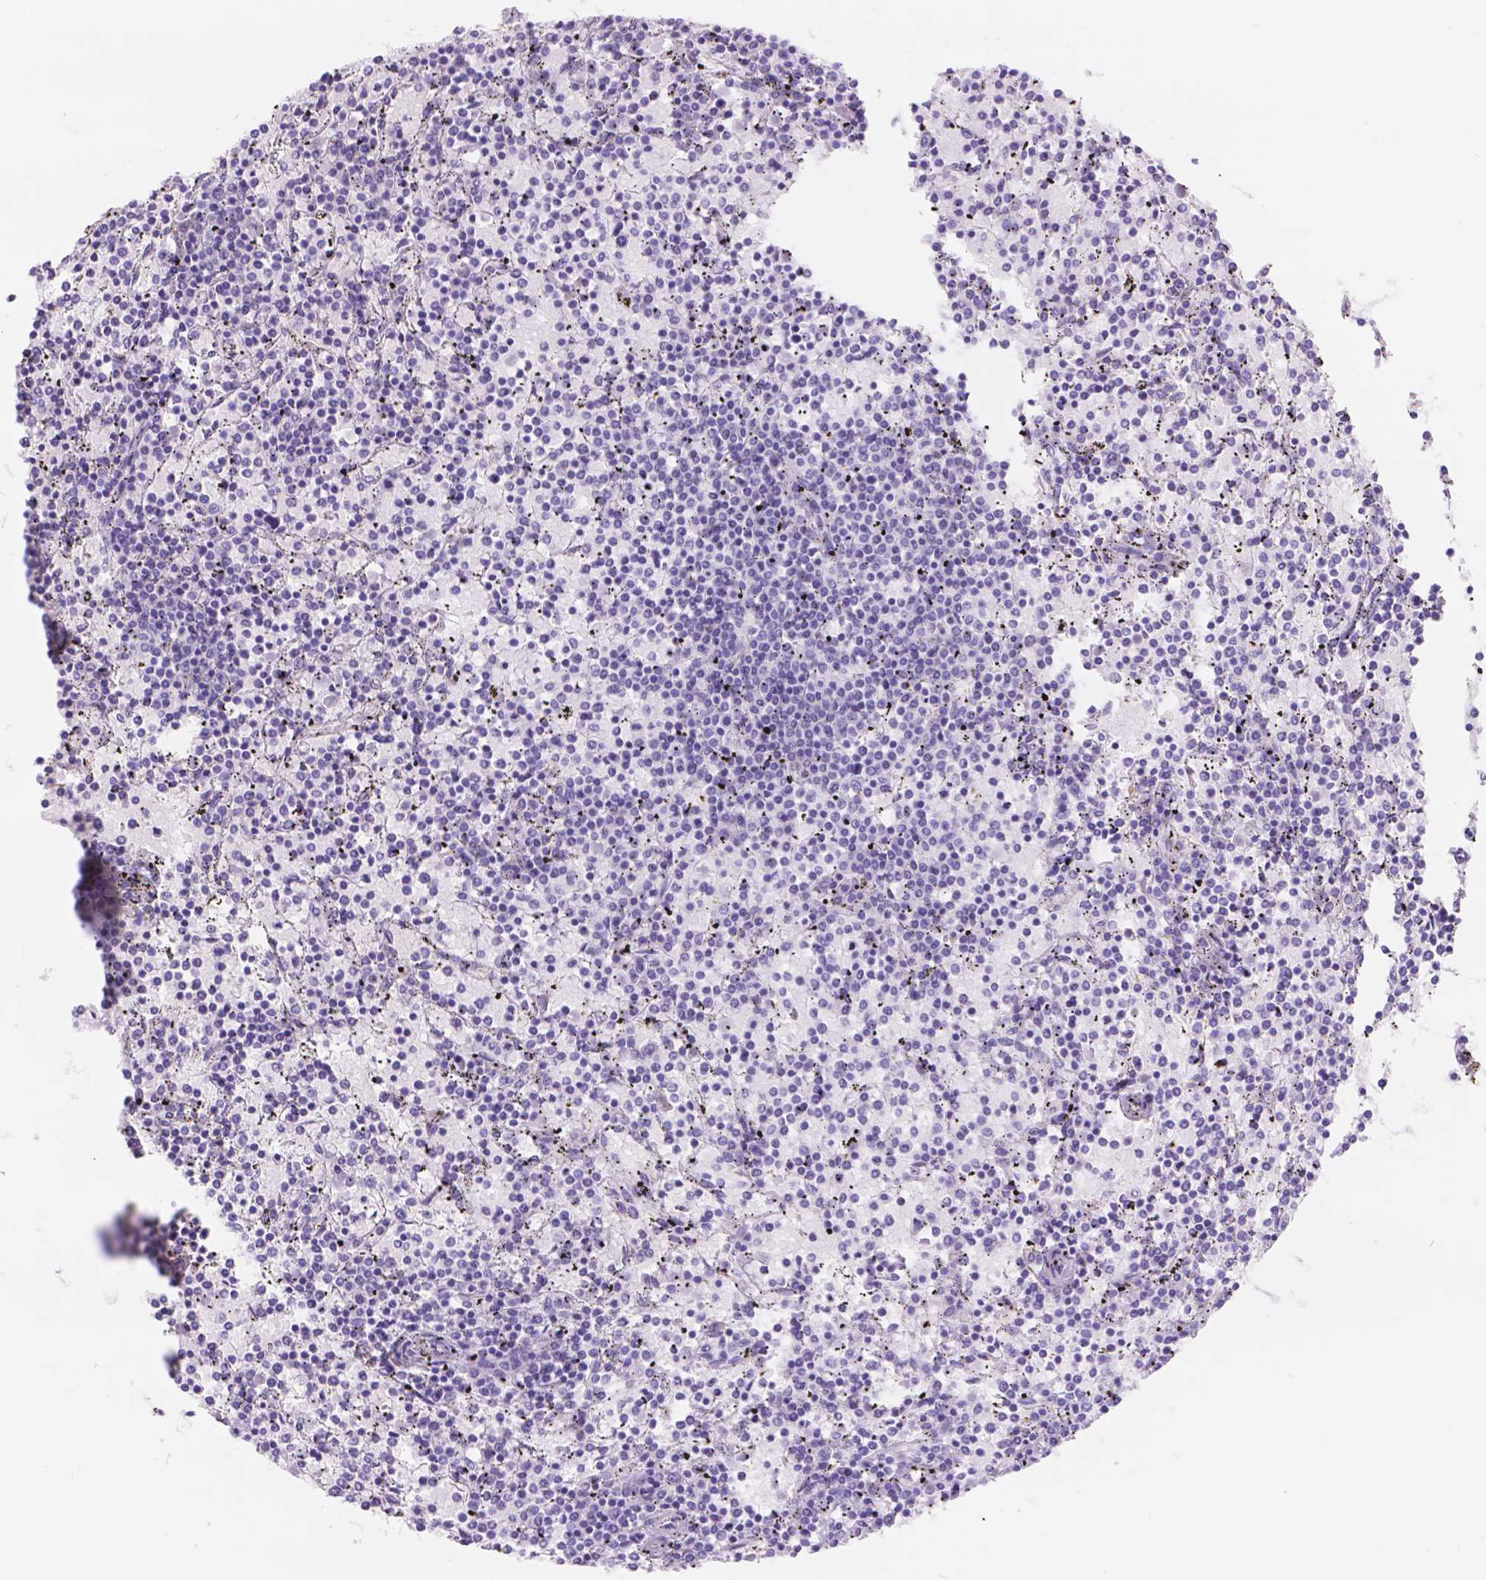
{"staining": {"intensity": "negative", "quantity": "none", "location": "none"}, "tissue": "lymphoma", "cell_type": "Tumor cells", "image_type": "cancer", "snomed": [{"axis": "morphology", "description": "Malignant lymphoma, non-Hodgkin's type, Low grade"}, {"axis": "topography", "description": "Spleen"}], "caption": "Image shows no protein positivity in tumor cells of low-grade malignant lymphoma, non-Hodgkin's type tissue.", "gene": "DCC", "patient": {"sex": "female", "age": 77}}